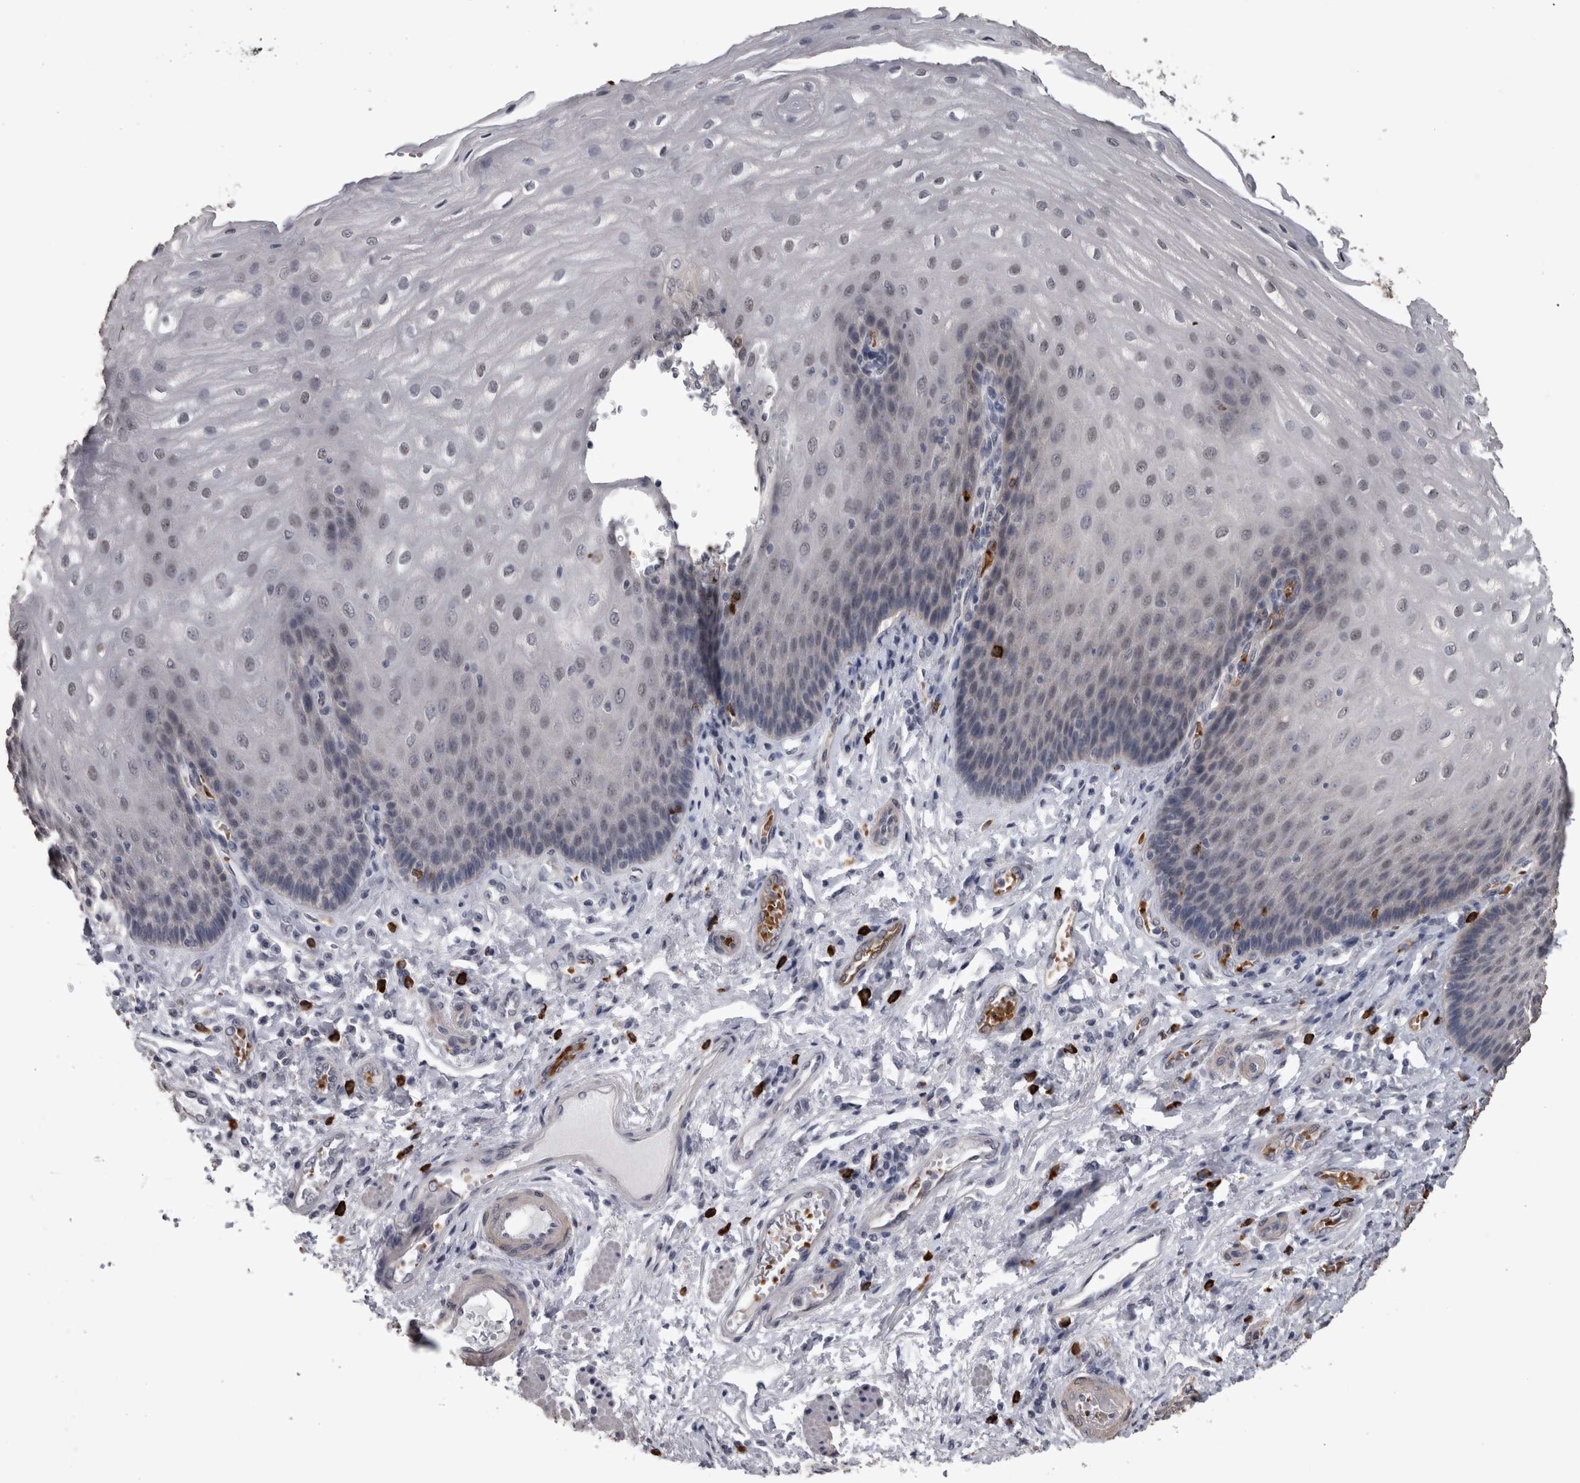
{"staining": {"intensity": "weak", "quantity": "<25%", "location": "nuclear"}, "tissue": "esophagus", "cell_type": "Squamous epithelial cells", "image_type": "normal", "snomed": [{"axis": "morphology", "description": "Normal tissue, NOS"}, {"axis": "topography", "description": "Esophagus"}], "caption": "Squamous epithelial cells show no significant protein expression in normal esophagus. (Stains: DAB immunohistochemistry (IHC) with hematoxylin counter stain, Microscopy: brightfield microscopy at high magnification).", "gene": "PEBP4", "patient": {"sex": "male", "age": 54}}